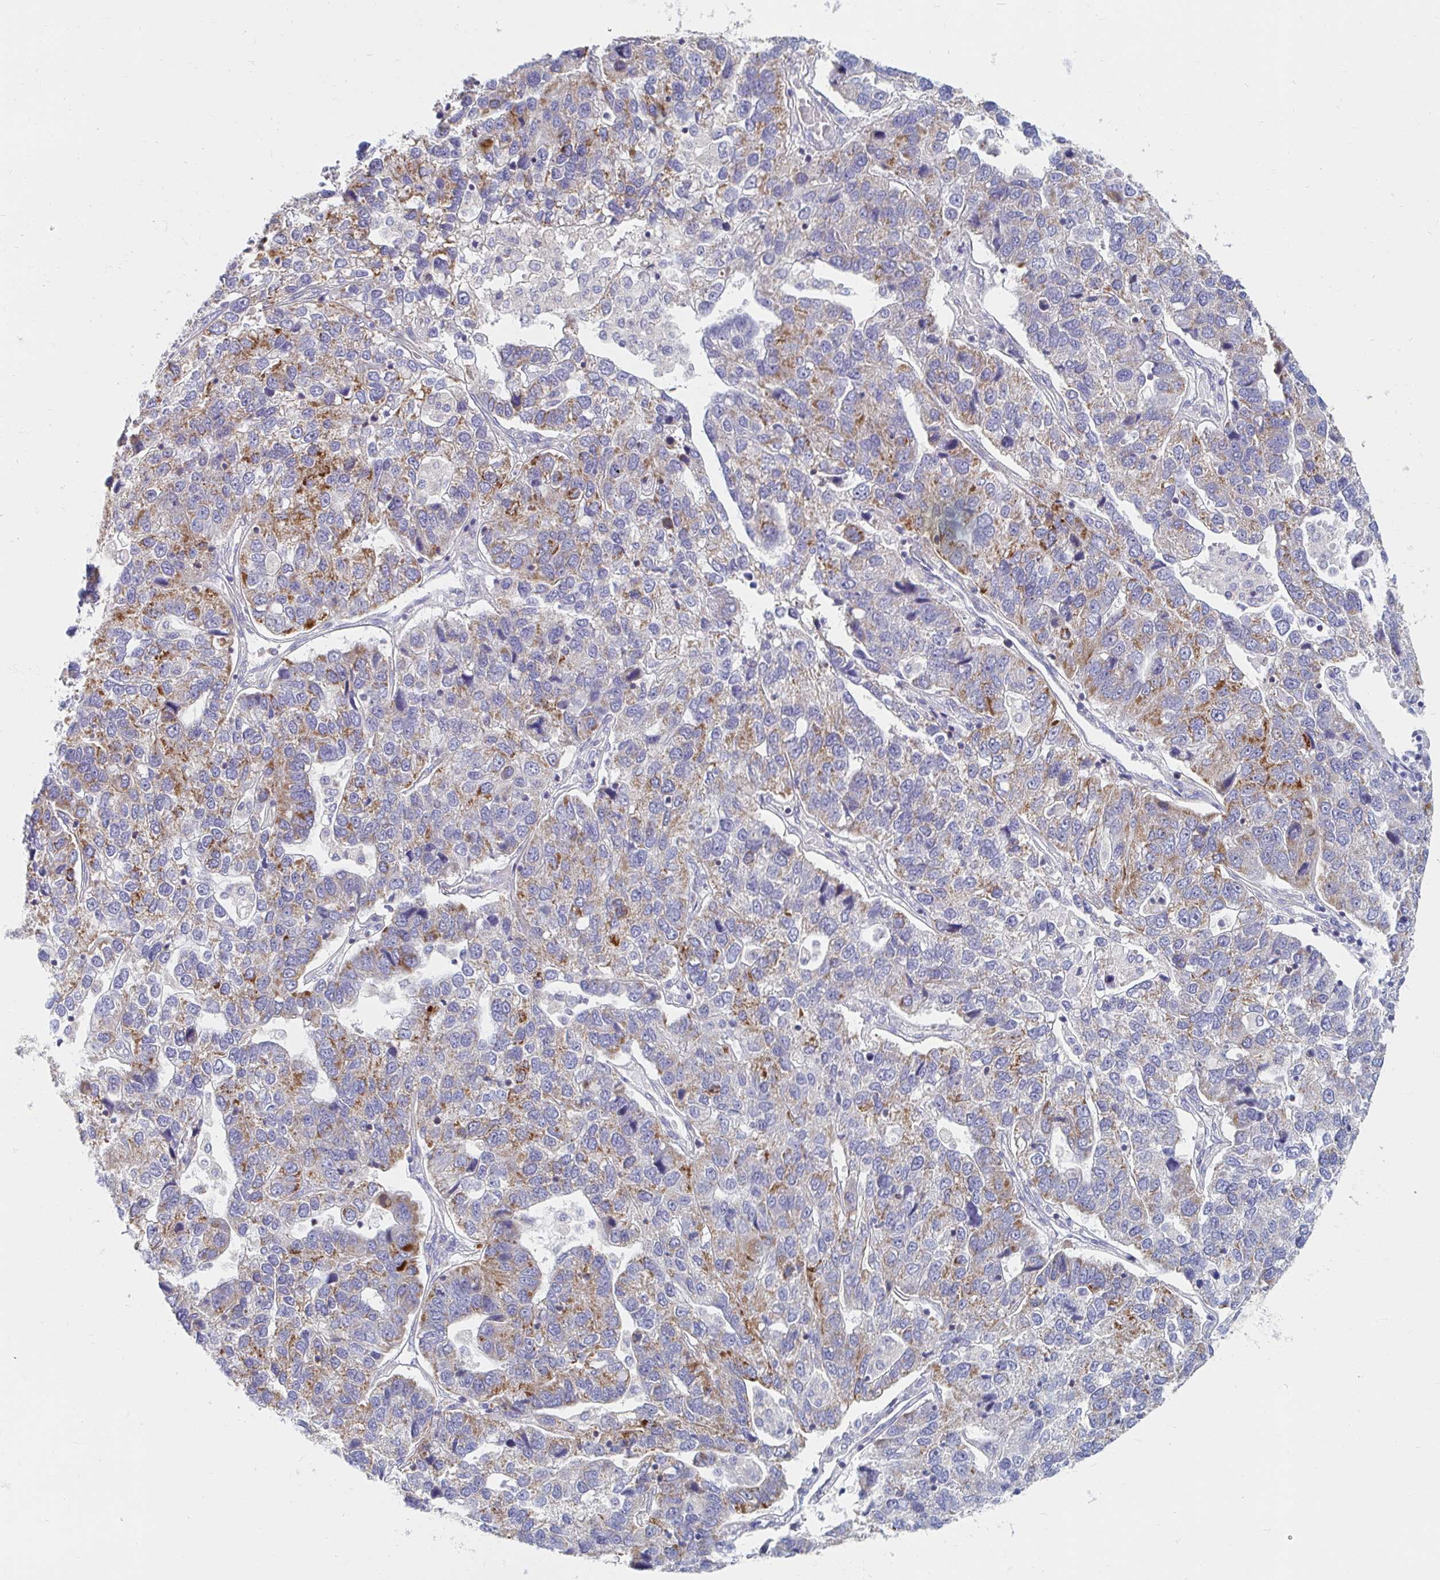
{"staining": {"intensity": "strong", "quantity": "25%-75%", "location": "cytoplasmic/membranous"}, "tissue": "pancreatic cancer", "cell_type": "Tumor cells", "image_type": "cancer", "snomed": [{"axis": "morphology", "description": "Adenocarcinoma, NOS"}, {"axis": "topography", "description": "Pancreas"}], "caption": "Strong cytoplasmic/membranous protein positivity is present in about 25%-75% of tumor cells in adenocarcinoma (pancreatic).", "gene": "MAVS", "patient": {"sex": "female", "age": 61}}